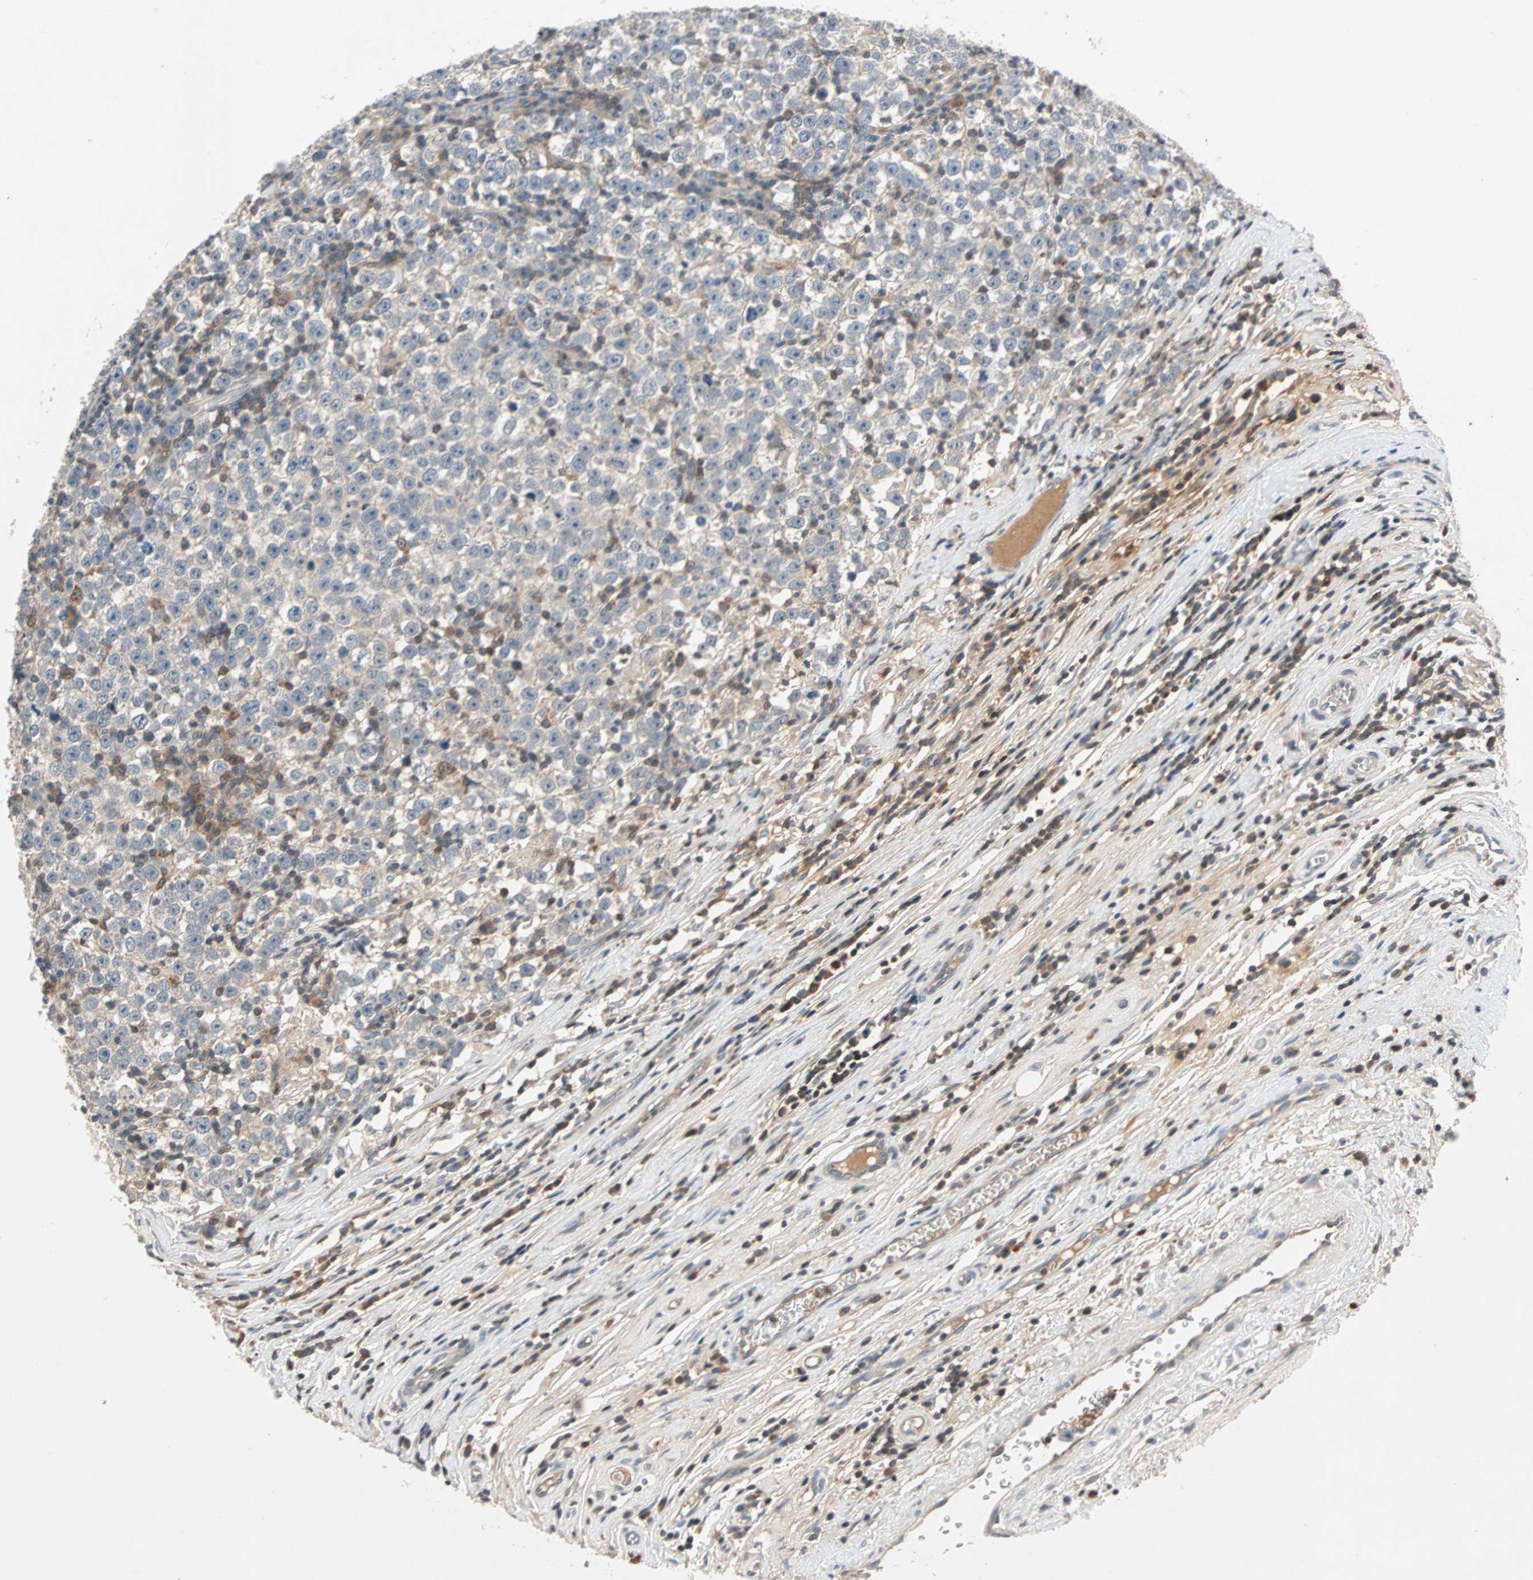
{"staining": {"intensity": "negative", "quantity": "none", "location": "none"}, "tissue": "testis cancer", "cell_type": "Tumor cells", "image_type": "cancer", "snomed": [{"axis": "morphology", "description": "Seminoma, NOS"}, {"axis": "topography", "description": "Testis"}], "caption": "The micrograph exhibits no significant positivity in tumor cells of testis cancer (seminoma).", "gene": "MAP4K1", "patient": {"sex": "male", "age": 43}}